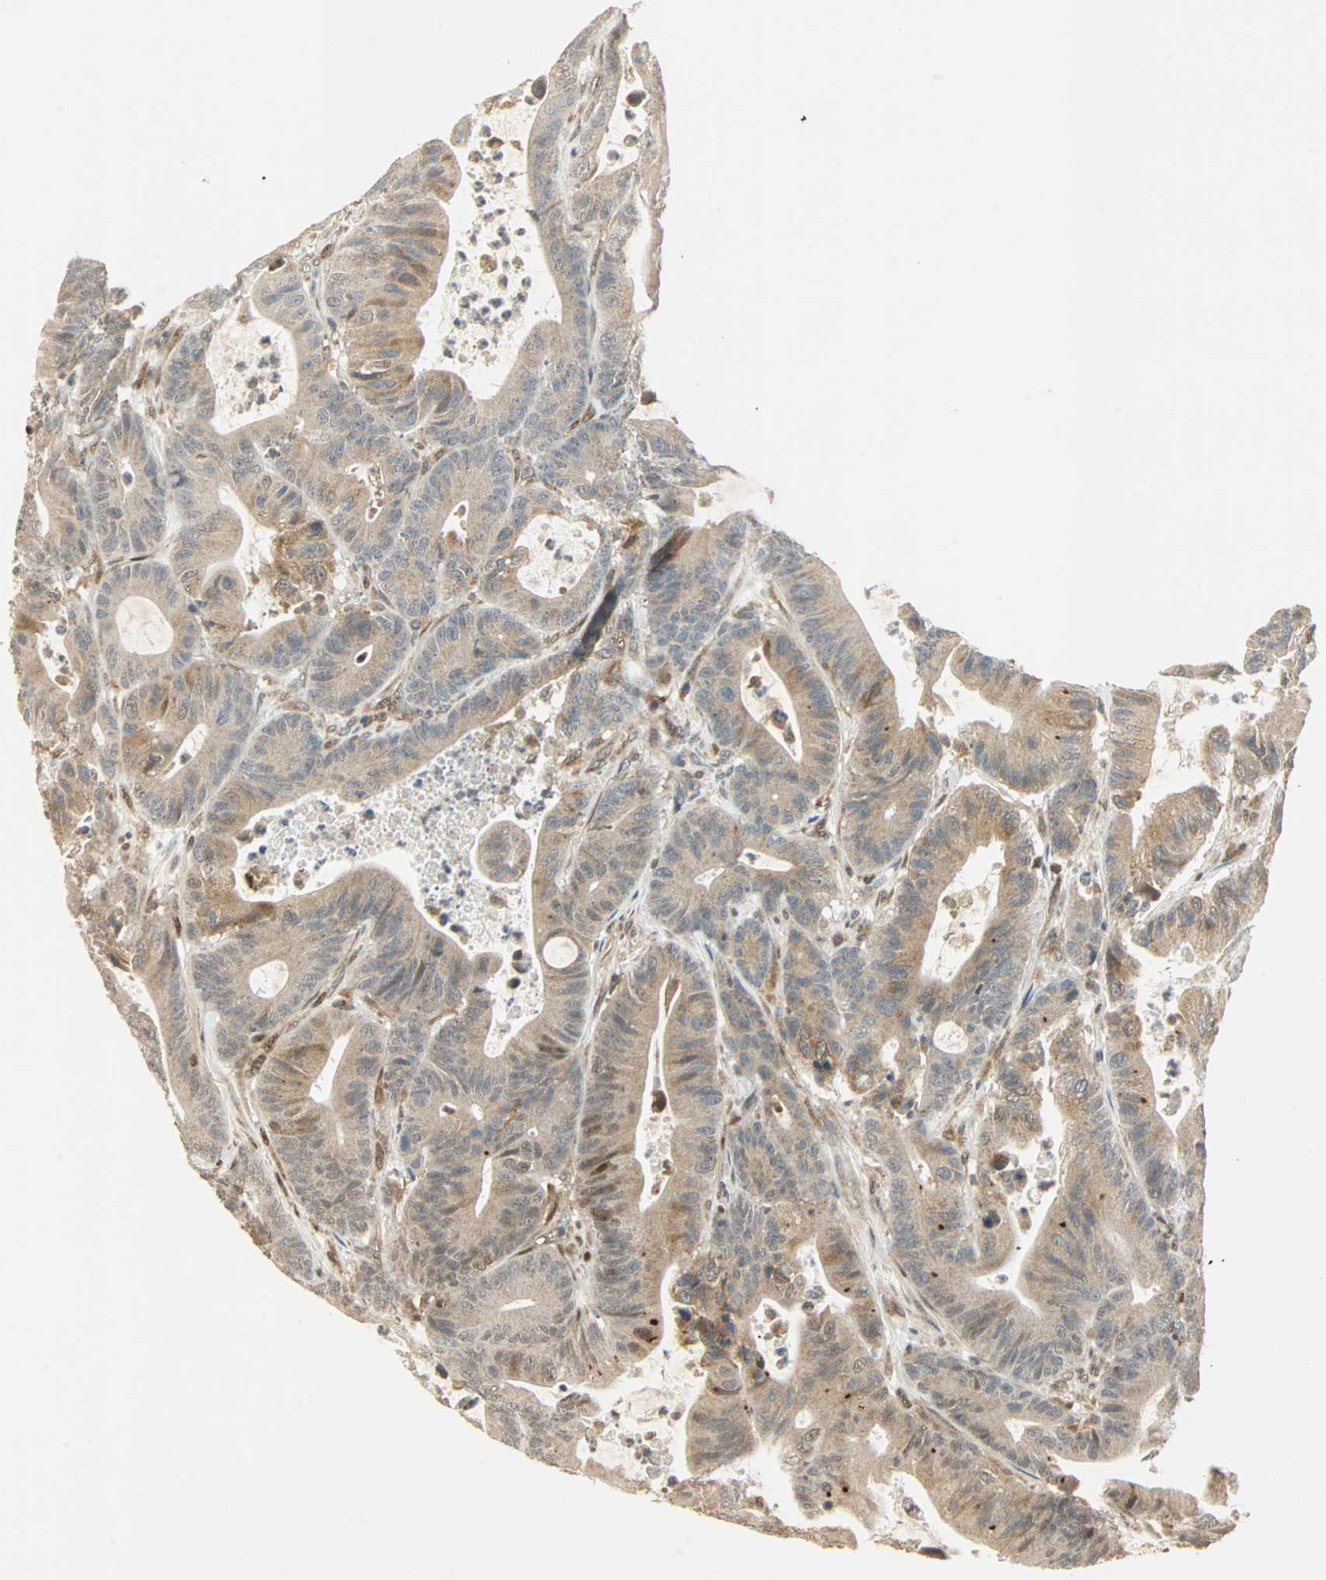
{"staining": {"intensity": "moderate", "quantity": ">75%", "location": "cytoplasmic/membranous,nuclear"}, "tissue": "colorectal cancer", "cell_type": "Tumor cells", "image_type": "cancer", "snomed": [{"axis": "morphology", "description": "Adenocarcinoma, NOS"}, {"axis": "topography", "description": "Colon"}], "caption": "DAB (3,3'-diaminobenzidine) immunohistochemical staining of human adenocarcinoma (colorectal) displays moderate cytoplasmic/membranous and nuclear protein positivity in approximately >75% of tumor cells.", "gene": "PNPLA6", "patient": {"sex": "female", "age": 84}}